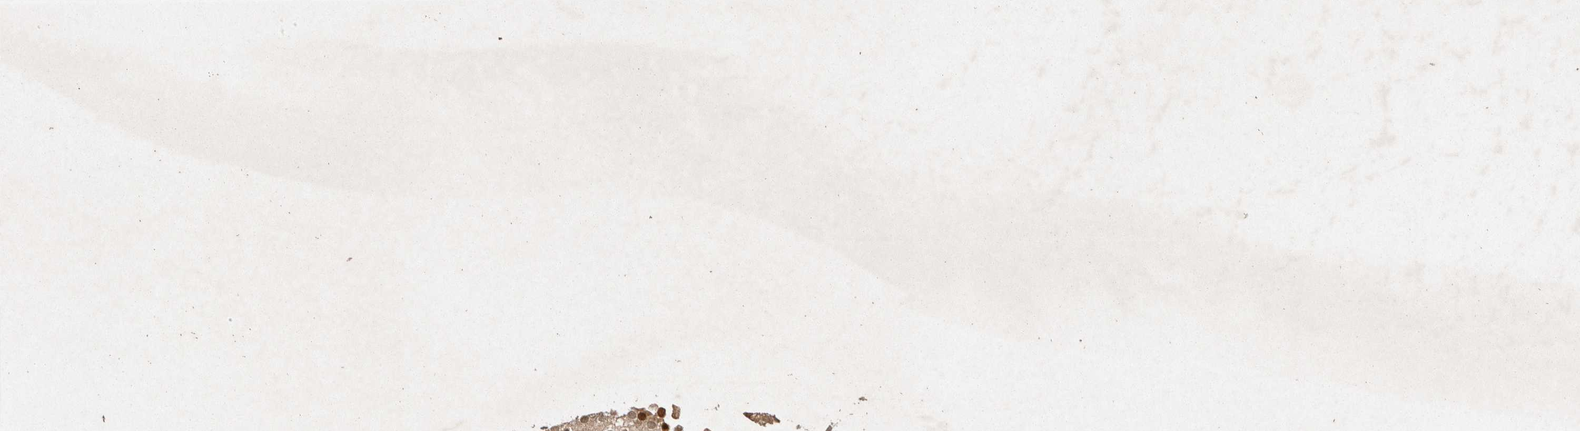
{"staining": {"intensity": "weak", "quantity": ">75%", "location": "cytoplasmic/membranous,nuclear"}, "tissue": "urothelial cancer", "cell_type": "Tumor cells", "image_type": "cancer", "snomed": [{"axis": "morphology", "description": "Urothelial carcinoma, Low grade"}, {"axis": "topography", "description": "Urinary bladder"}], "caption": "Immunohistochemistry (IHC) (DAB) staining of human urothelial carcinoma (low-grade) demonstrates weak cytoplasmic/membranous and nuclear protein staining in approximately >75% of tumor cells.", "gene": "THRA", "patient": {"sex": "male", "age": 78}}